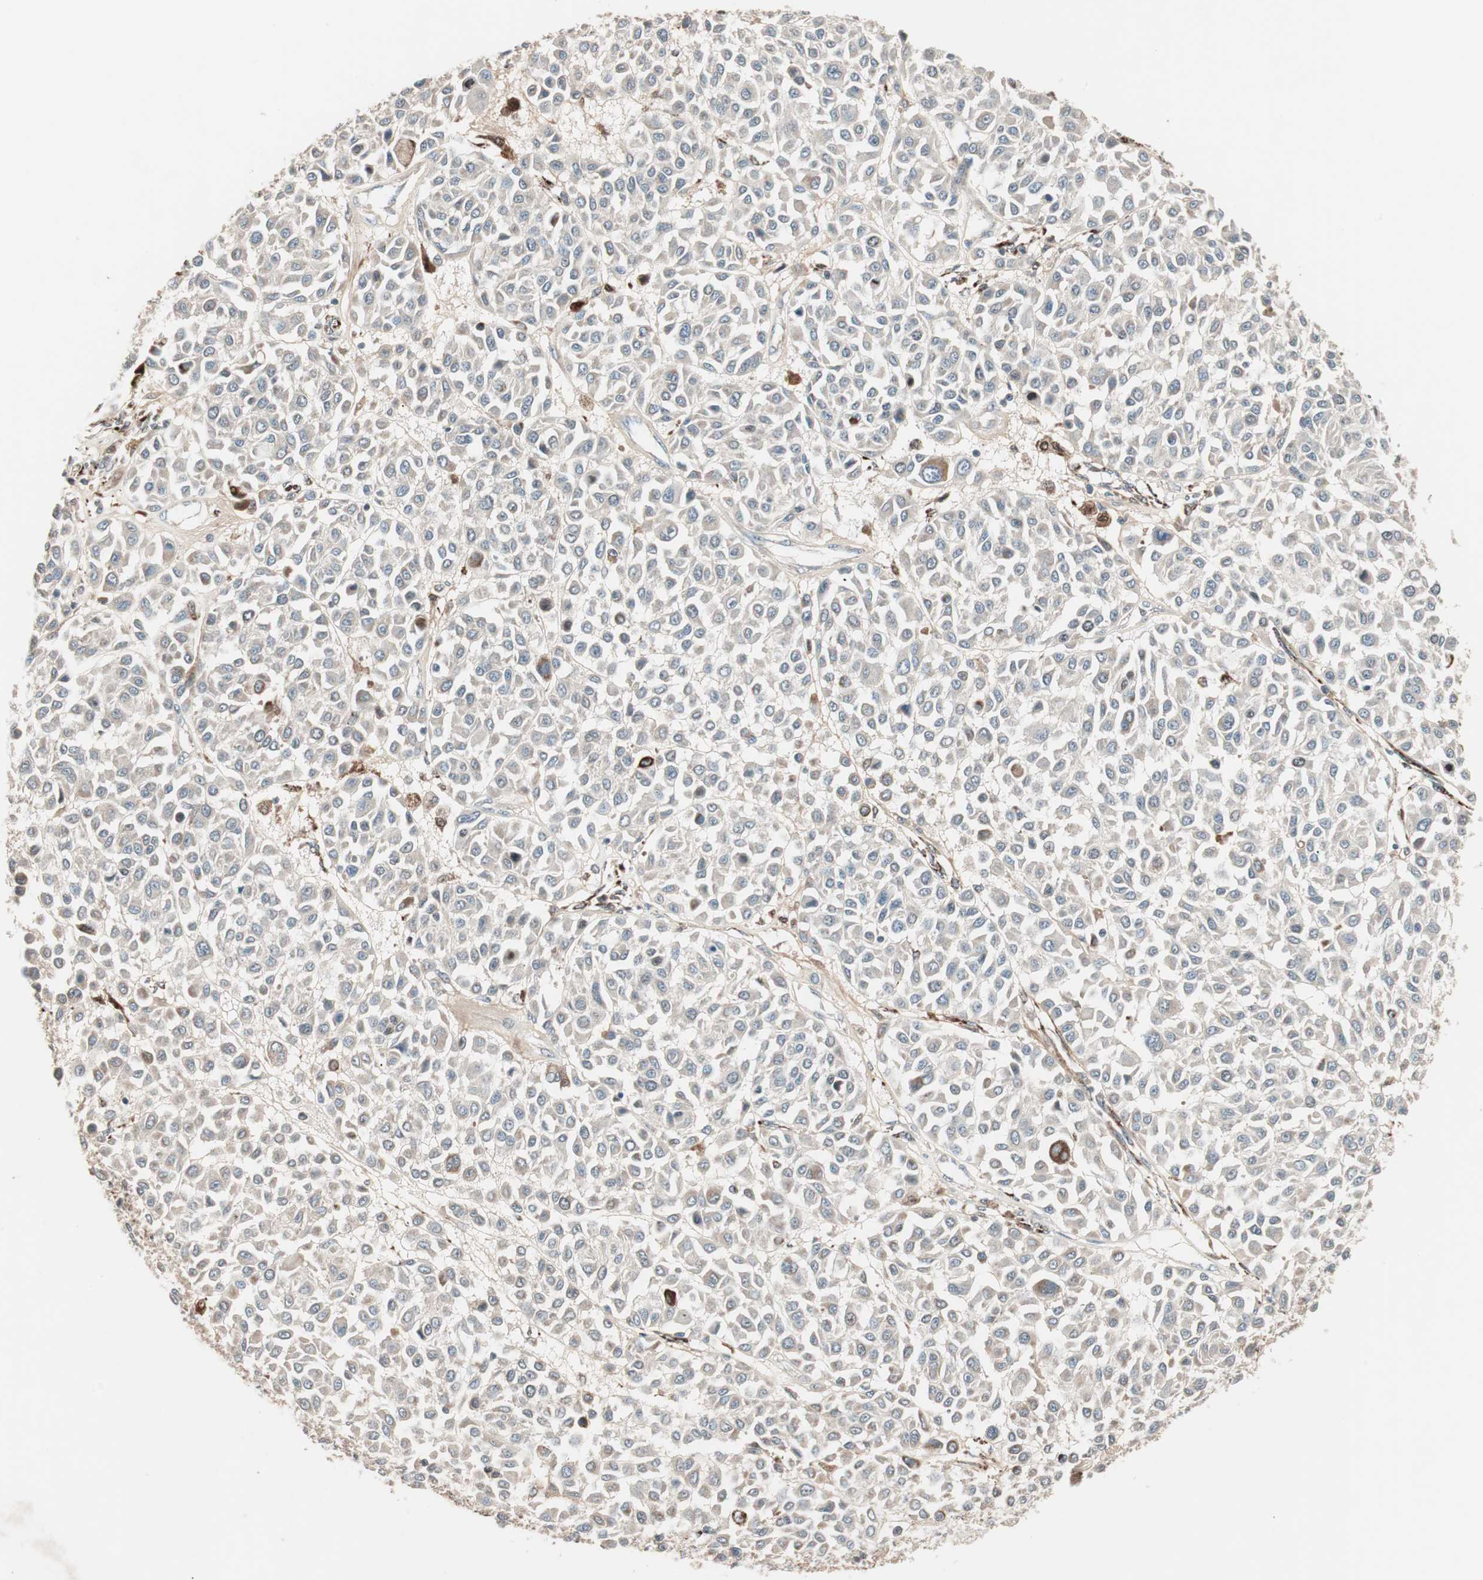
{"staining": {"intensity": "weak", "quantity": ">75%", "location": "cytoplasmic/membranous"}, "tissue": "melanoma", "cell_type": "Tumor cells", "image_type": "cancer", "snomed": [{"axis": "morphology", "description": "Malignant melanoma, Metastatic site"}, {"axis": "topography", "description": "Soft tissue"}], "caption": "This image displays immunohistochemistry staining of human melanoma, with low weak cytoplasmic/membranous positivity in about >75% of tumor cells.", "gene": "NFRKB", "patient": {"sex": "male", "age": 41}}